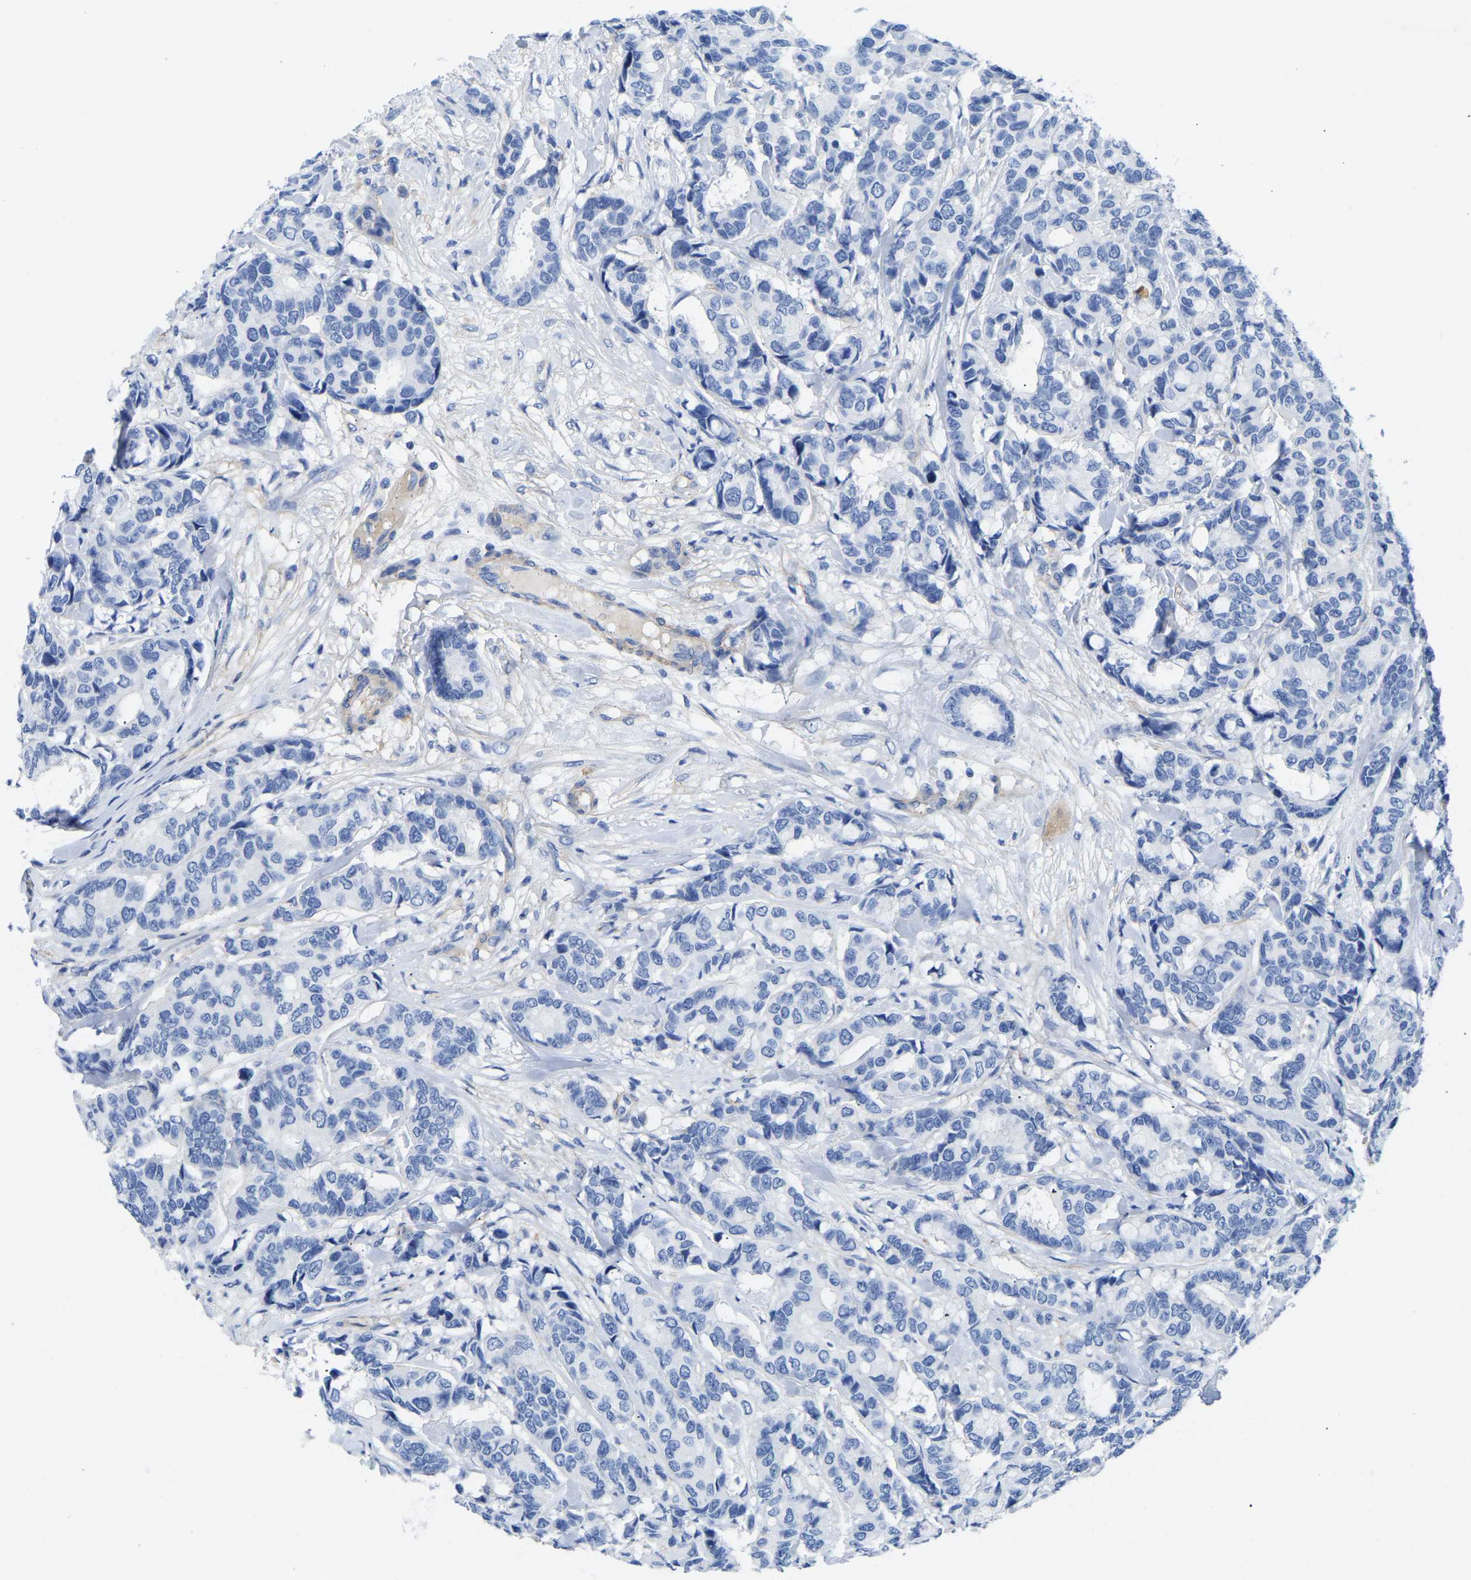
{"staining": {"intensity": "negative", "quantity": "none", "location": "none"}, "tissue": "breast cancer", "cell_type": "Tumor cells", "image_type": "cancer", "snomed": [{"axis": "morphology", "description": "Duct carcinoma"}, {"axis": "topography", "description": "Breast"}], "caption": "There is no significant positivity in tumor cells of breast cancer (intraductal carcinoma).", "gene": "UPK3A", "patient": {"sex": "female", "age": 87}}